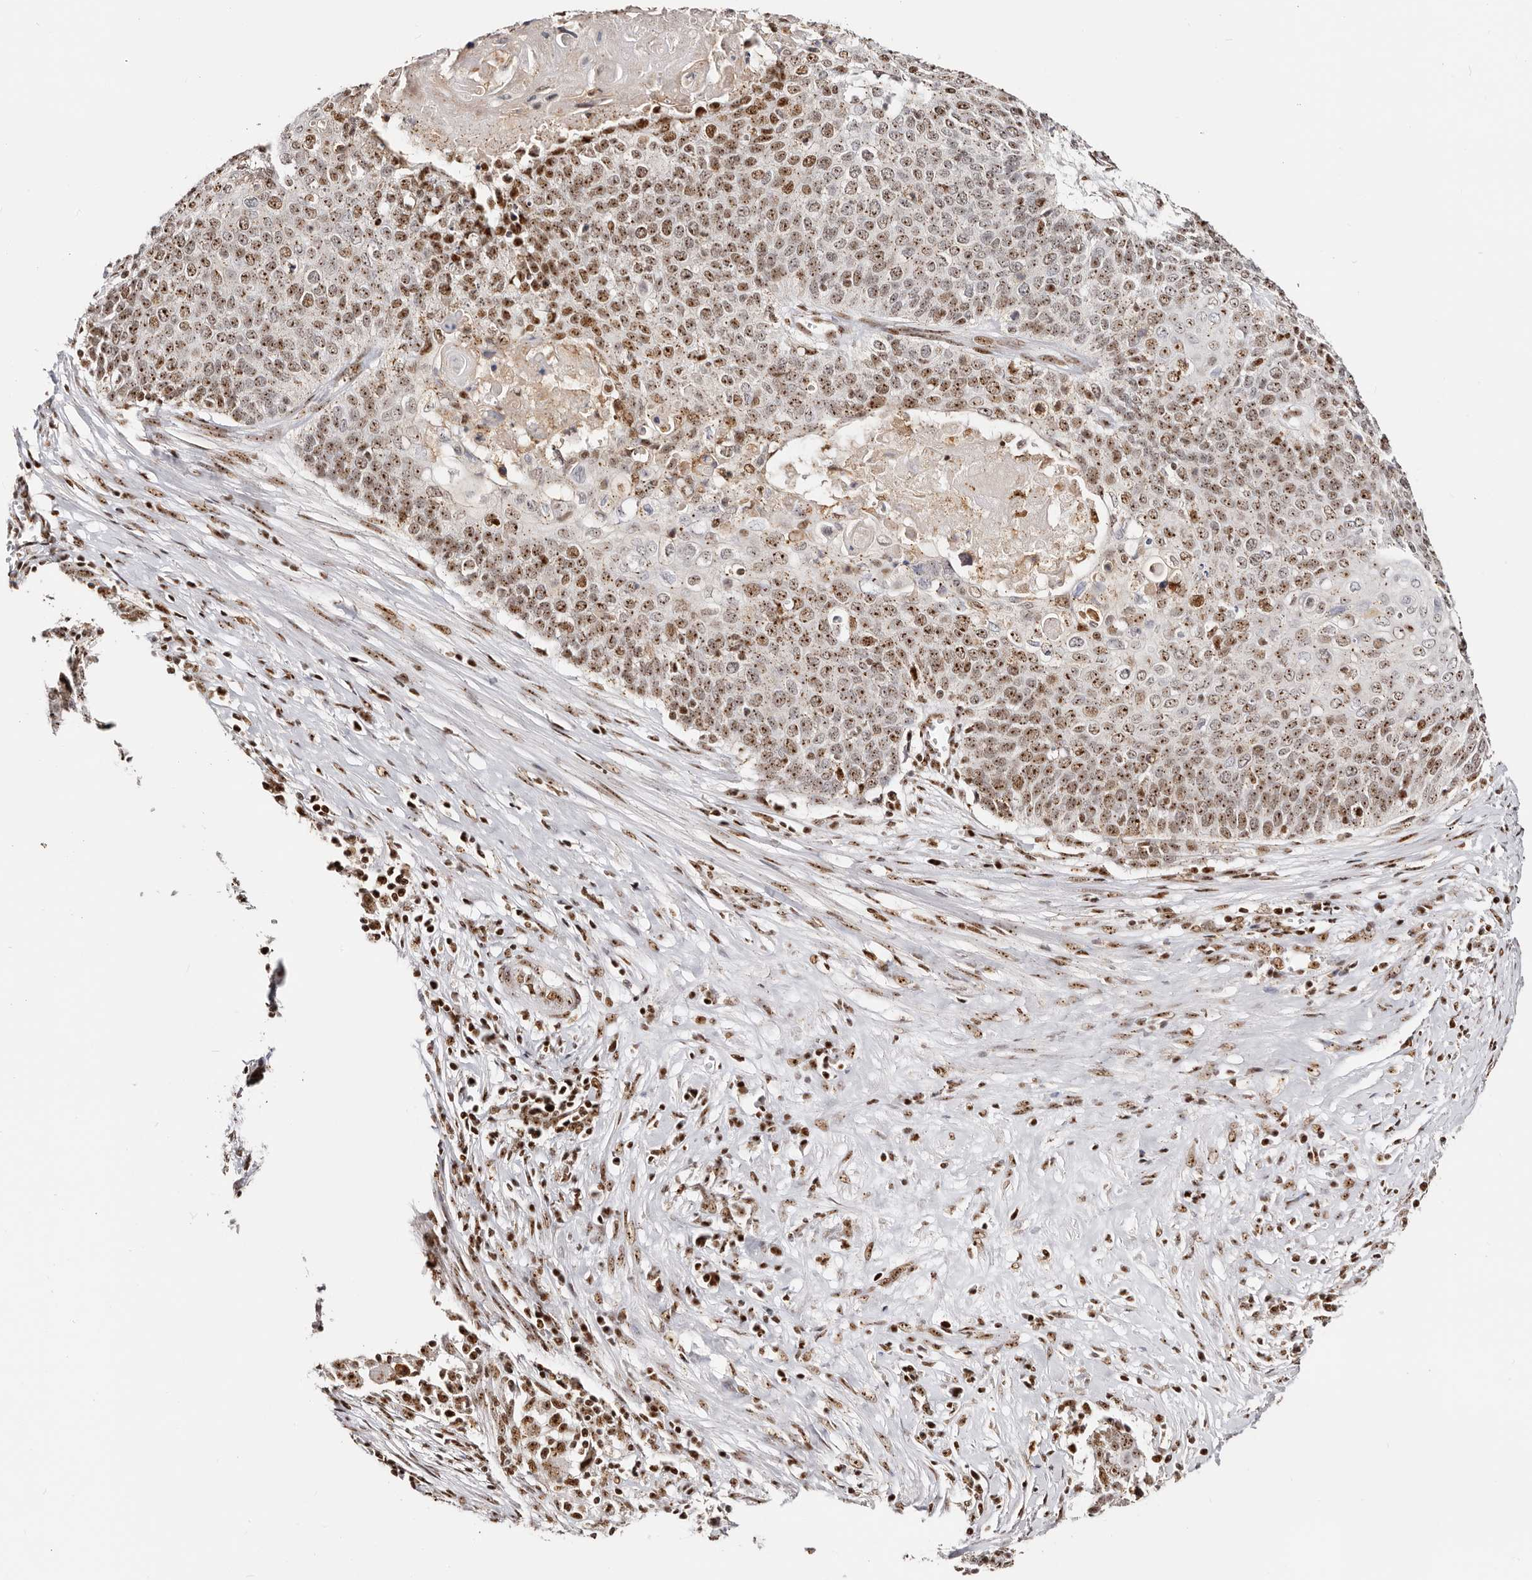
{"staining": {"intensity": "moderate", "quantity": ">75%", "location": "nuclear"}, "tissue": "cervical cancer", "cell_type": "Tumor cells", "image_type": "cancer", "snomed": [{"axis": "morphology", "description": "Squamous cell carcinoma, NOS"}, {"axis": "topography", "description": "Cervix"}], "caption": "A brown stain highlights moderate nuclear expression of a protein in cervical cancer tumor cells.", "gene": "IQGAP3", "patient": {"sex": "female", "age": 39}}